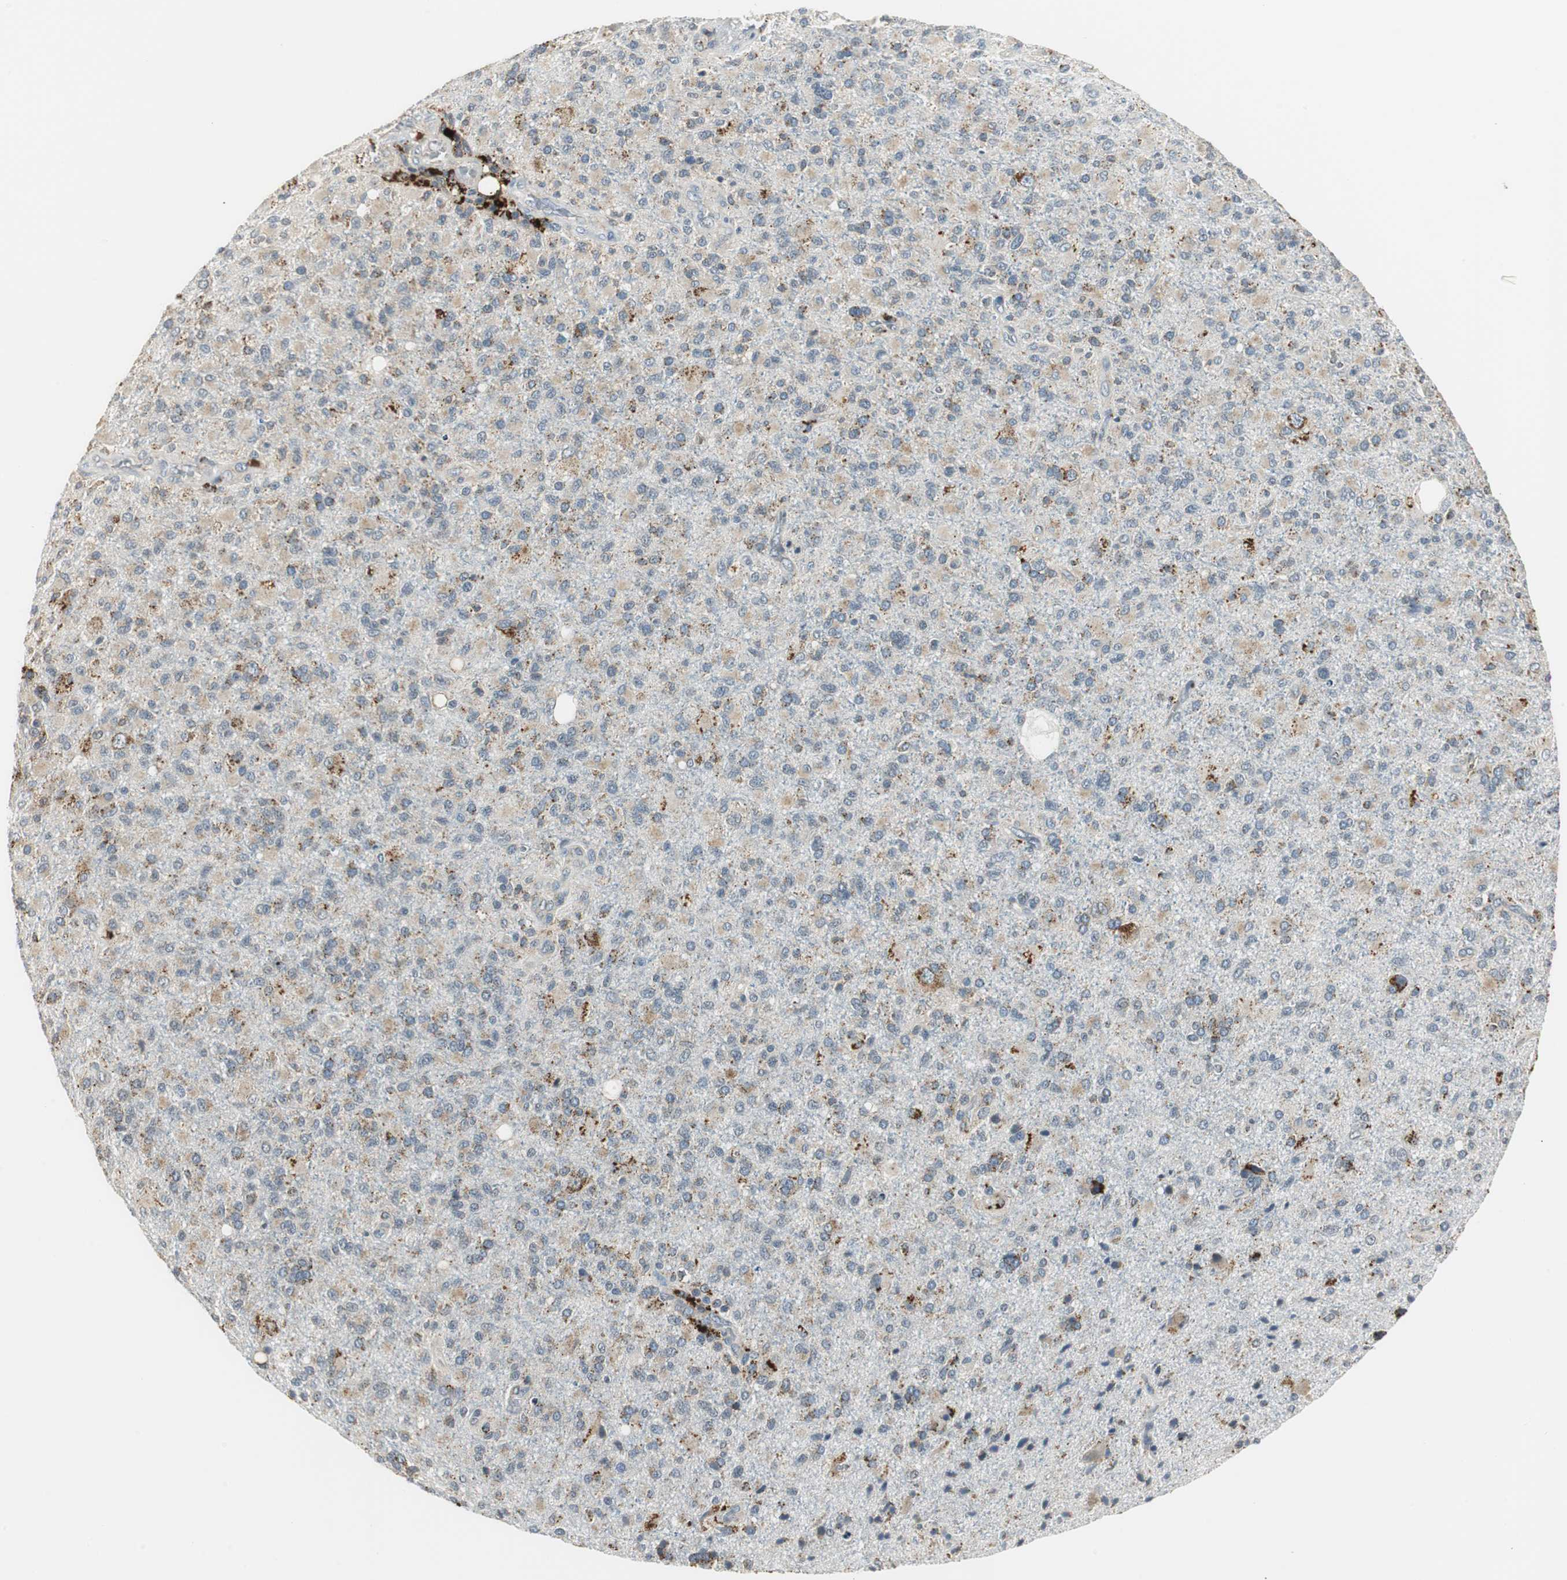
{"staining": {"intensity": "weak", "quantity": "25%-75%", "location": "cytoplasmic/membranous"}, "tissue": "glioma", "cell_type": "Tumor cells", "image_type": "cancer", "snomed": [{"axis": "morphology", "description": "Glioma, malignant, High grade"}, {"axis": "topography", "description": "Brain"}], "caption": "There is low levels of weak cytoplasmic/membranous positivity in tumor cells of glioma, as demonstrated by immunohistochemical staining (brown color).", "gene": "NIT1", "patient": {"sex": "male", "age": 71}}